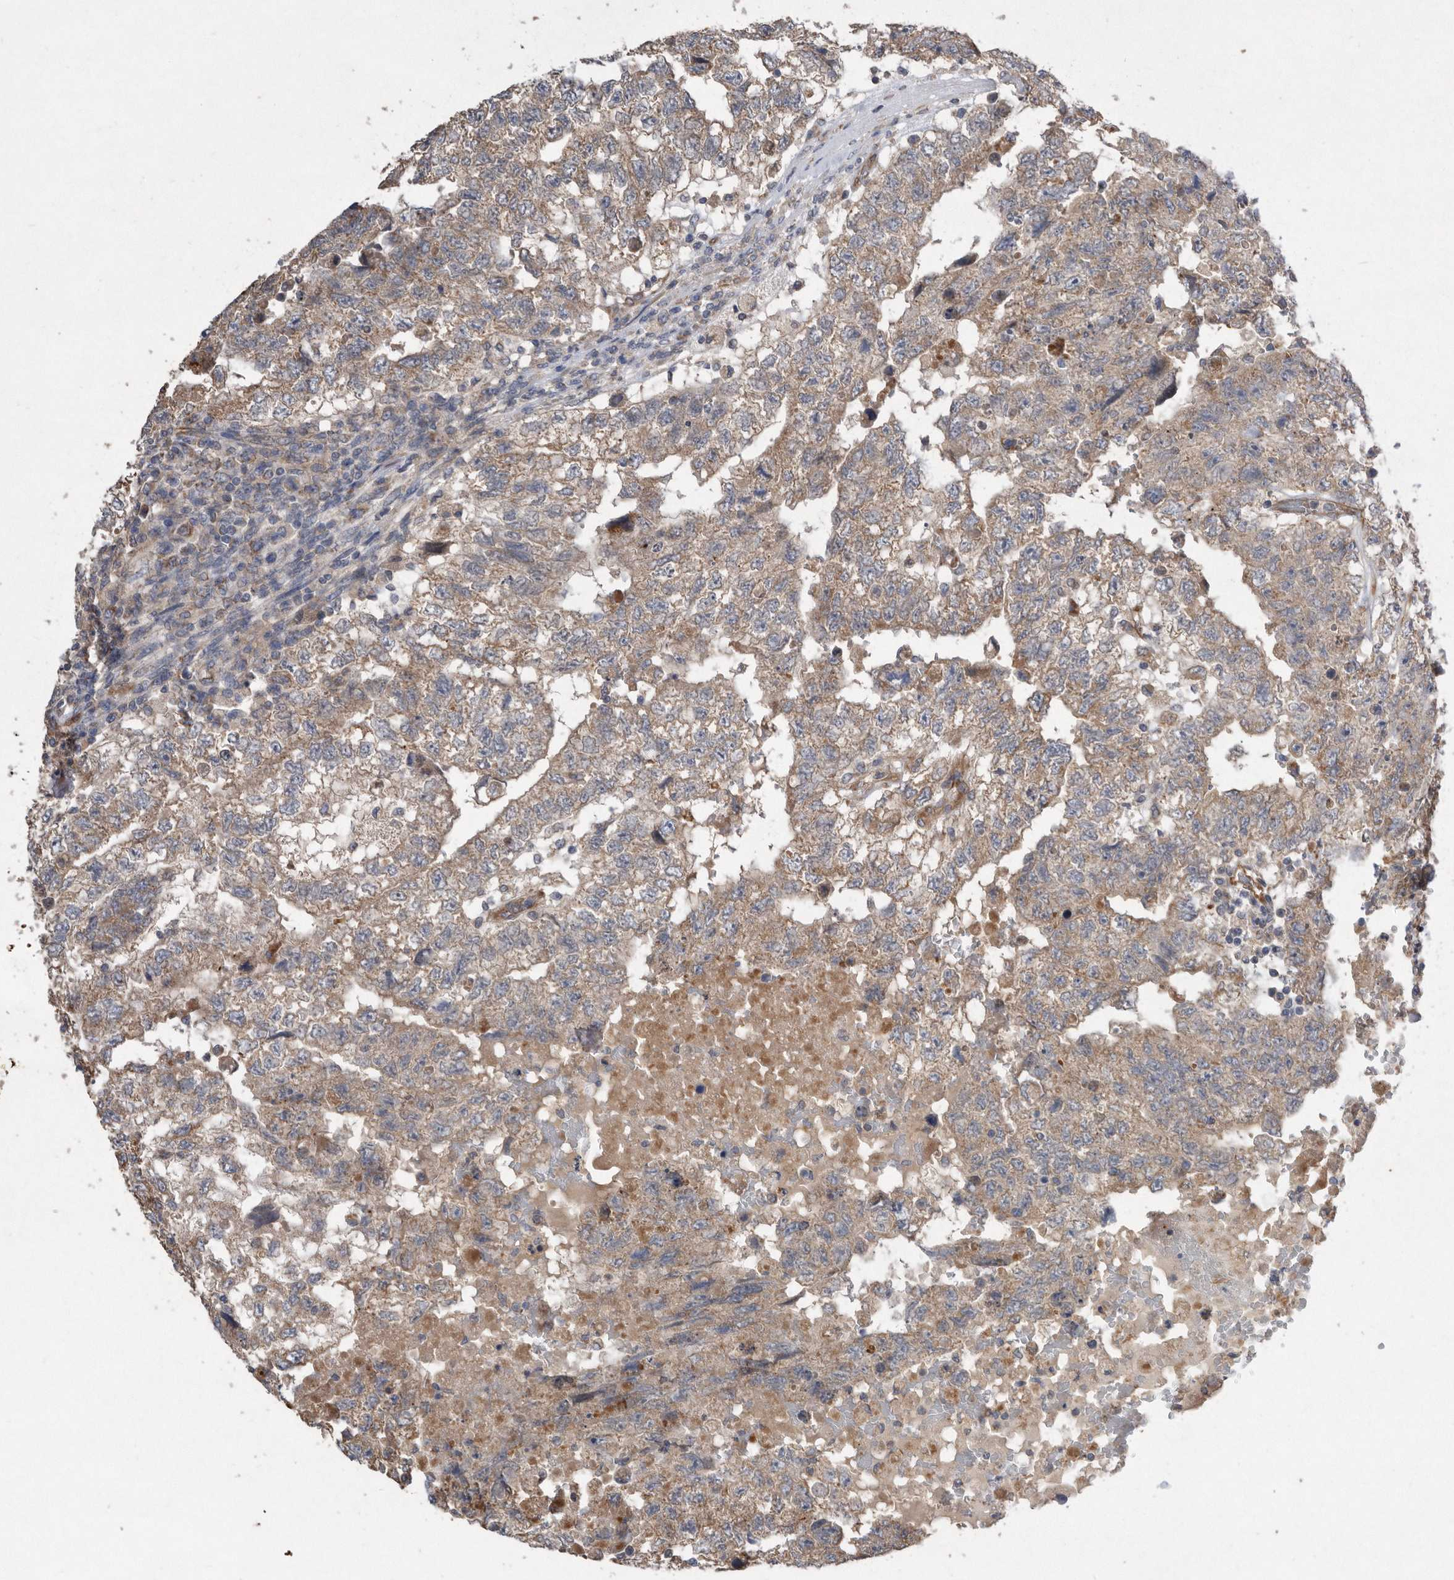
{"staining": {"intensity": "weak", "quantity": ">75%", "location": "cytoplasmic/membranous"}, "tissue": "testis cancer", "cell_type": "Tumor cells", "image_type": "cancer", "snomed": [{"axis": "morphology", "description": "Carcinoma, Embryonal, NOS"}, {"axis": "topography", "description": "Testis"}], "caption": "Human embryonal carcinoma (testis) stained with a protein marker demonstrates weak staining in tumor cells.", "gene": "PON2", "patient": {"sex": "male", "age": 36}}